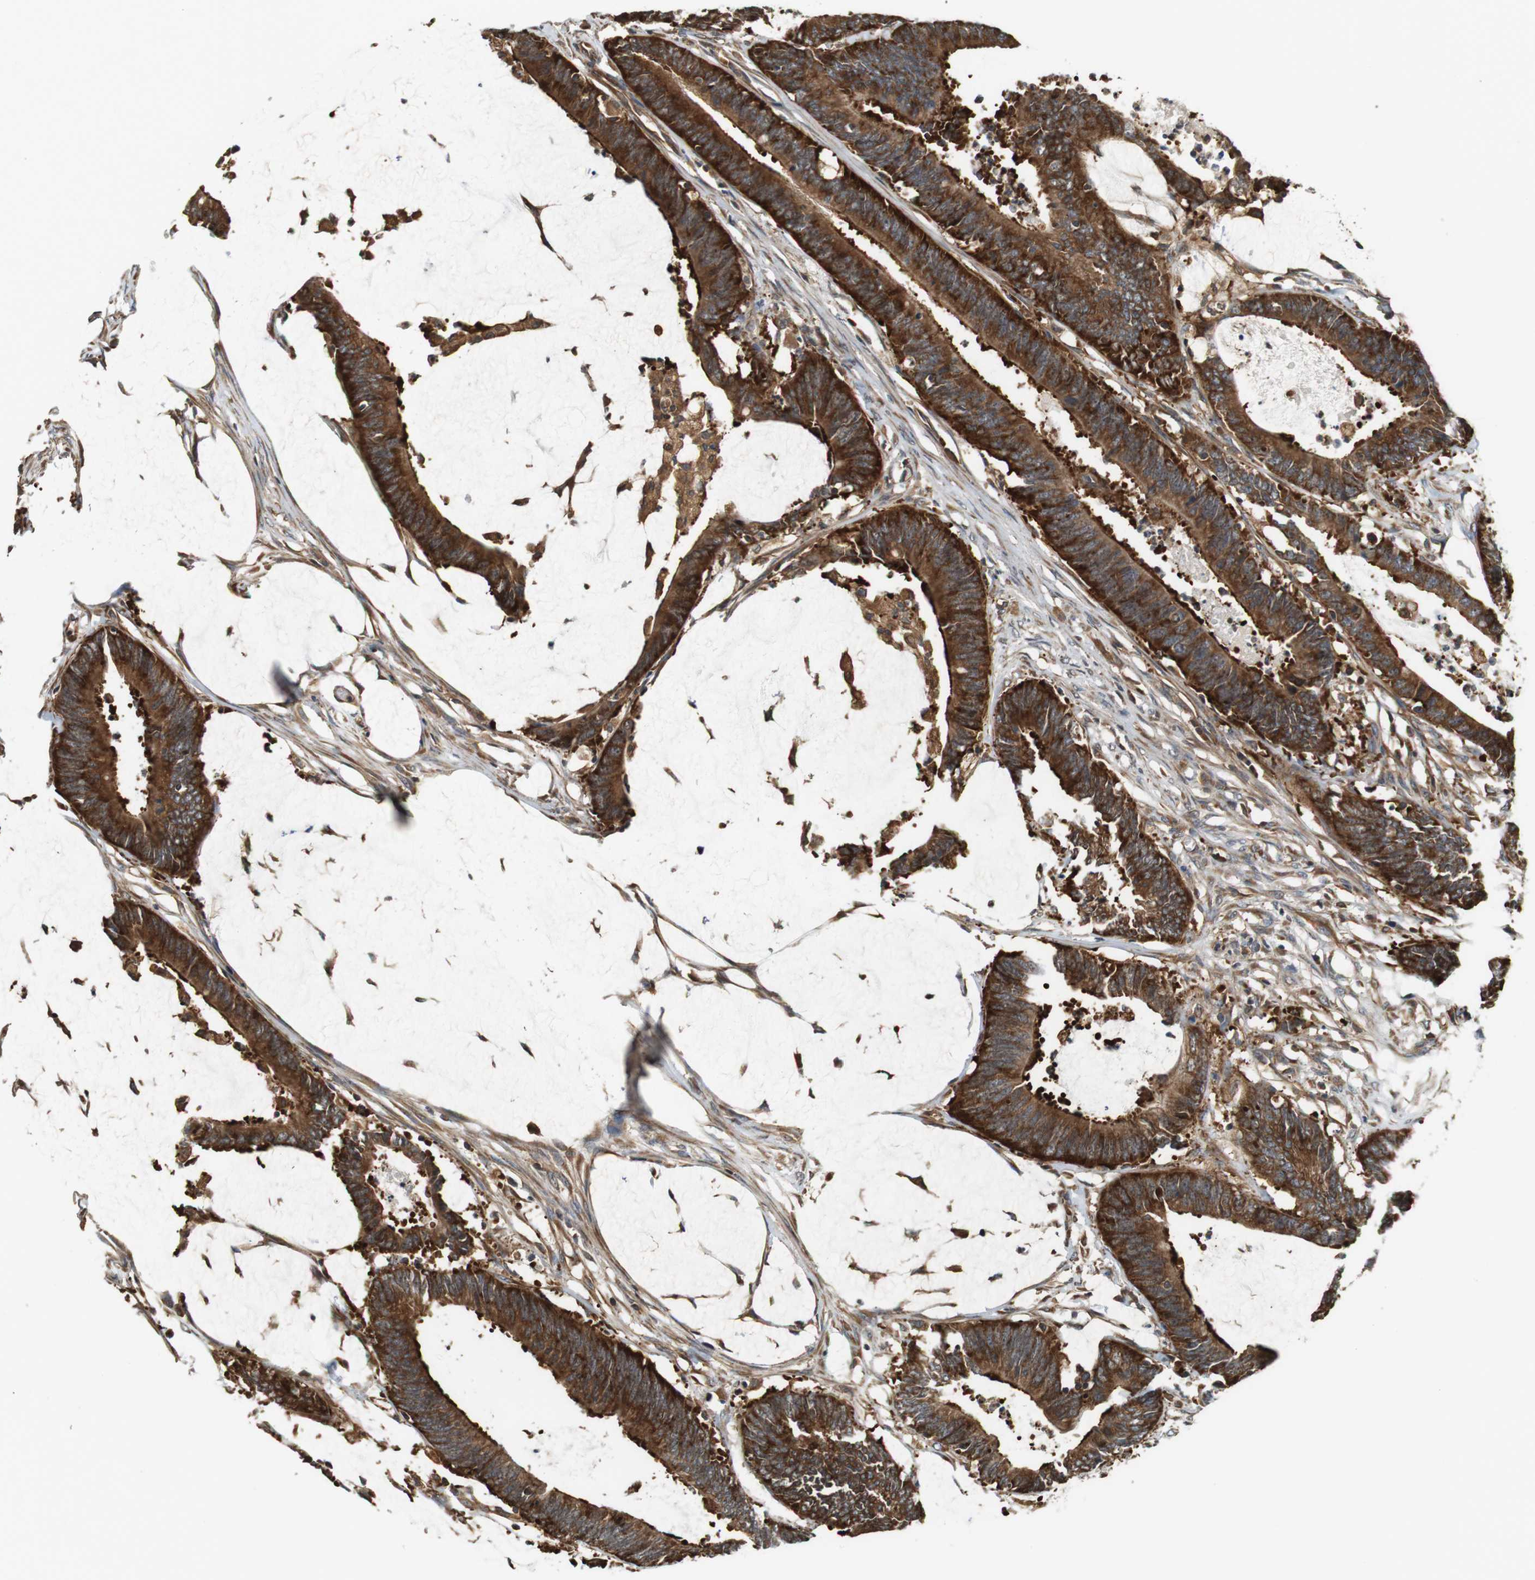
{"staining": {"intensity": "strong", "quantity": ">75%", "location": "cytoplasmic/membranous"}, "tissue": "colorectal cancer", "cell_type": "Tumor cells", "image_type": "cancer", "snomed": [{"axis": "morphology", "description": "Adenocarcinoma, NOS"}, {"axis": "topography", "description": "Rectum"}], "caption": "Colorectal cancer stained for a protein shows strong cytoplasmic/membranous positivity in tumor cells.", "gene": "PA2G4", "patient": {"sex": "female", "age": 66}}